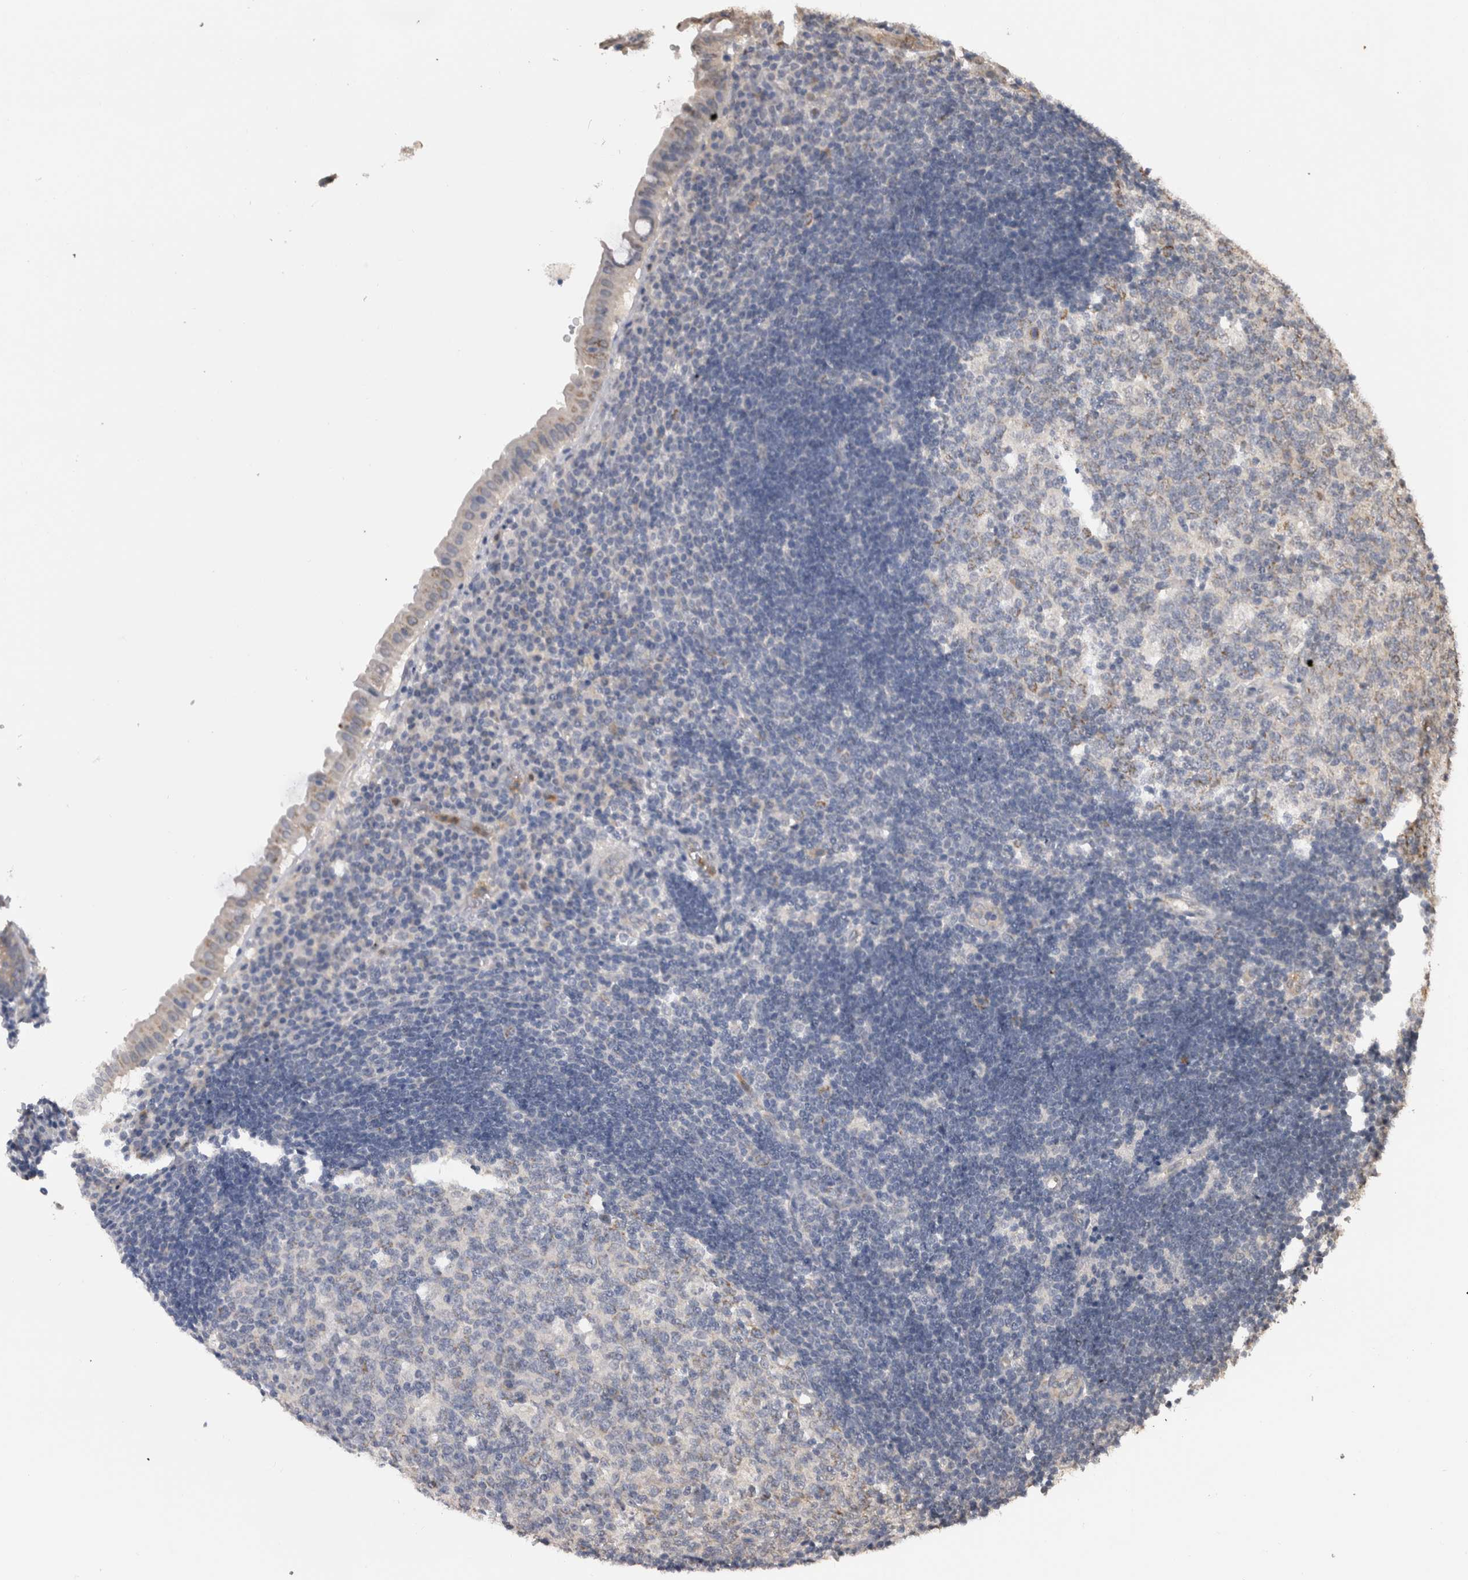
{"staining": {"intensity": "weak", "quantity": "25%-75%", "location": "cytoplasmic/membranous"}, "tissue": "appendix", "cell_type": "Glandular cells", "image_type": "normal", "snomed": [{"axis": "morphology", "description": "Normal tissue, NOS"}, {"axis": "topography", "description": "Appendix"}], "caption": "Appendix stained with IHC exhibits weak cytoplasmic/membranous positivity in approximately 25%-75% of glandular cells.", "gene": "PAK4", "patient": {"sex": "female", "age": 54}}